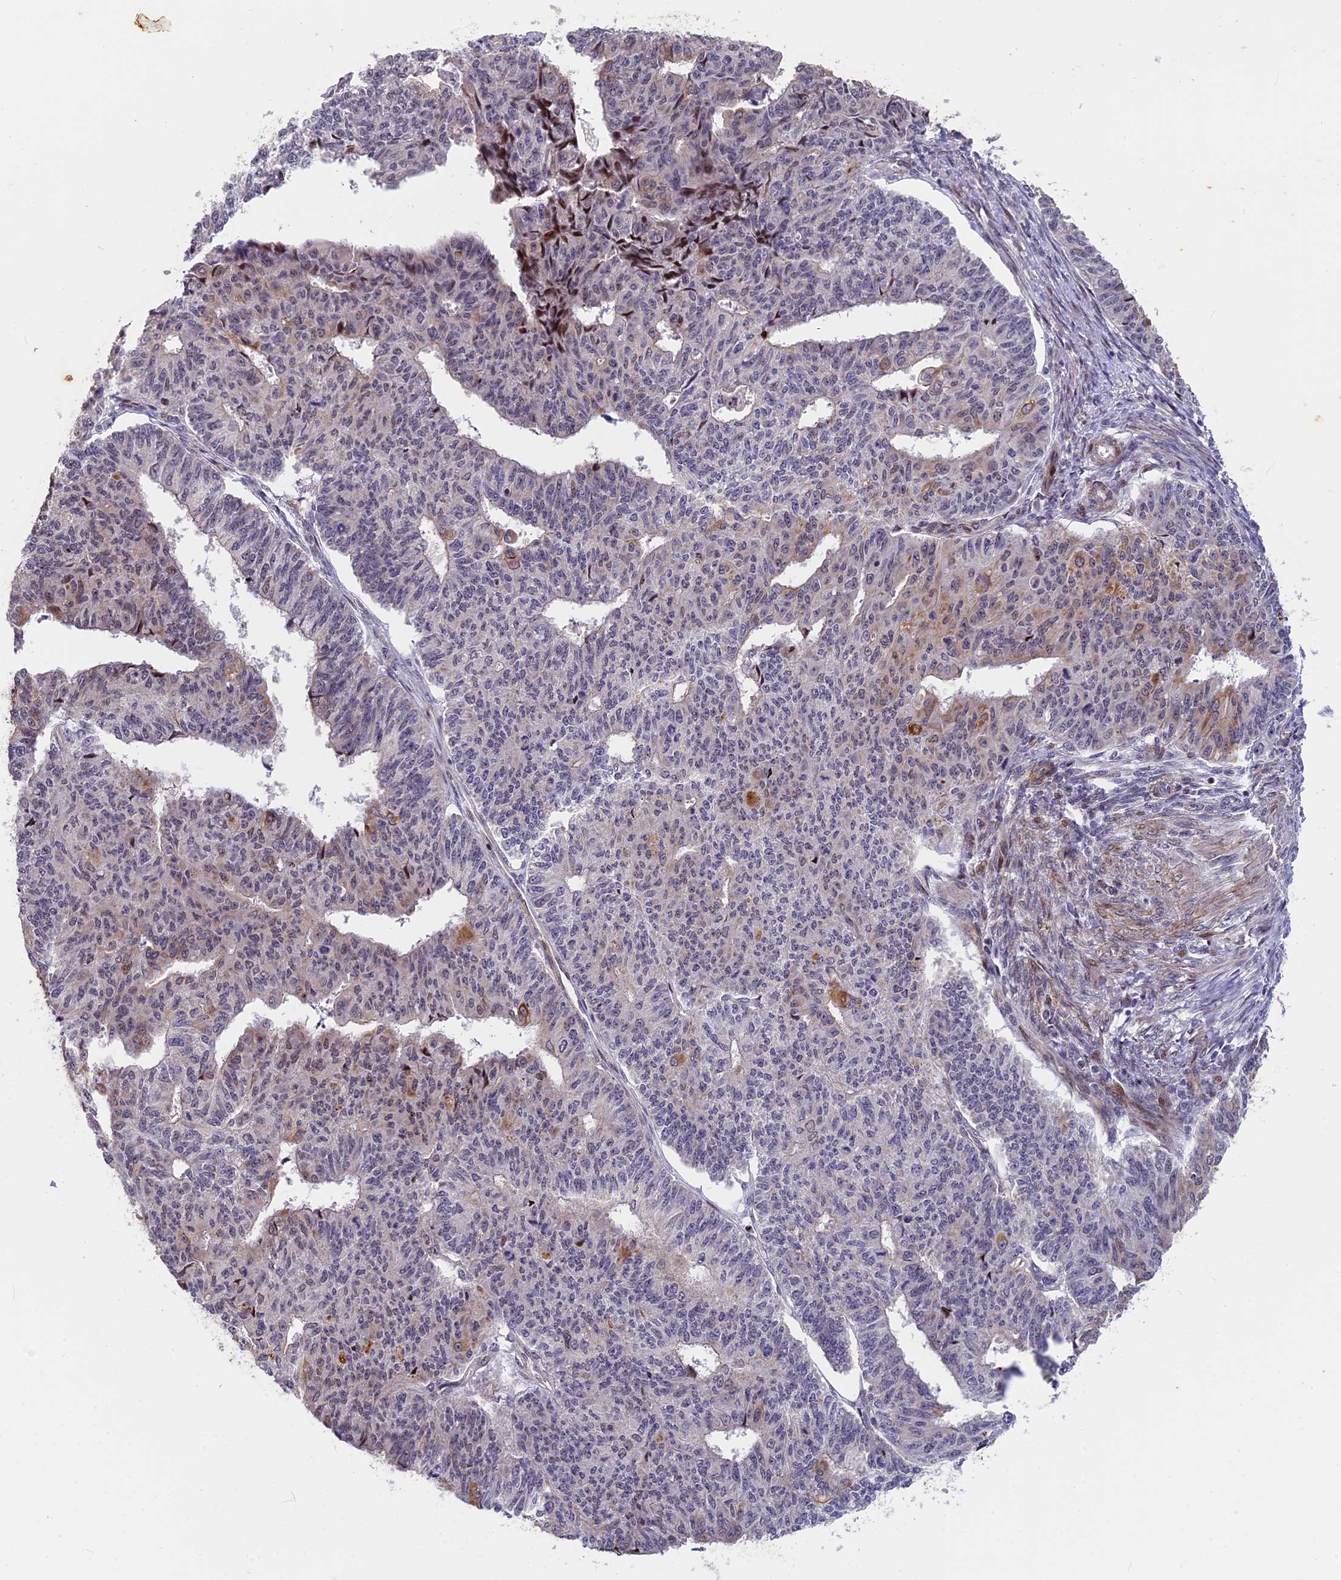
{"staining": {"intensity": "moderate", "quantity": "<25%", "location": "cytoplasmic/membranous"}, "tissue": "endometrial cancer", "cell_type": "Tumor cells", "image_type": "cancer", "snomed": [{"axis": "morphology", "description": "Adenocarcinoma, NOS"}, {"axis": "topography", "description": "Endometrium"}], "caption": "A histopathology image of endometrial cancer (adenocarcinoma) stained for a protein shows moderate cytoplasmic/membranous brown staining in tumor cells.", "gene": "ANKRD34B", "patient": {"sex": "female", "age": 32}}